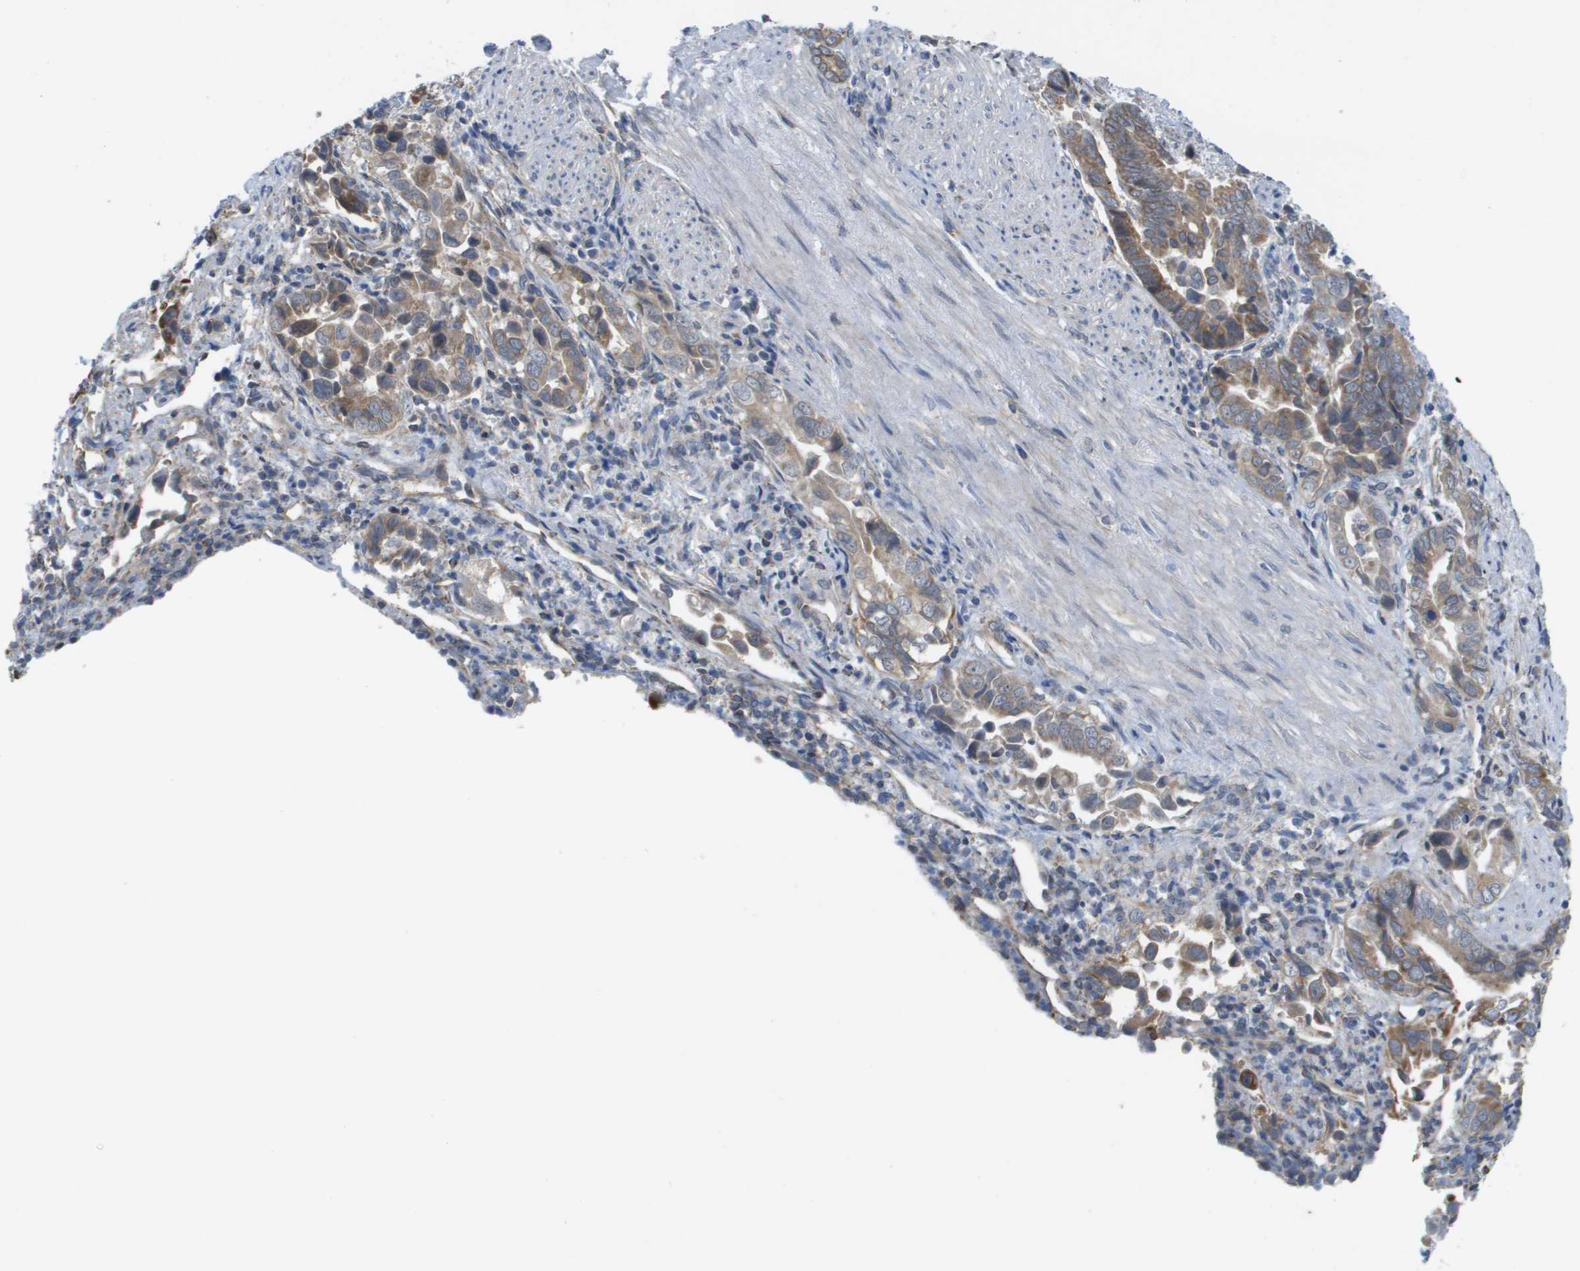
{"staining": {"intensity": "moderate", "quantity": "25%-75%", "location": "cytoplasmic/membranous"}, "tissue": "liver cancer", "cell_type": "Tumor cells", "image_type": "cancer", "snomed": [{"axis": "morphology", "description": "Cholangiocarcinoma"}, {"axis": "topography", "description": "Liver"}], "caption": "Tumor cells demonstrate medium levels of moderate cytoplasmic/membranous staining in about 25%-75% of cells in cholangiocarcinoma (liver).", "gene": "MTARC2", "patient": {"sex": "female", "age": 79}}